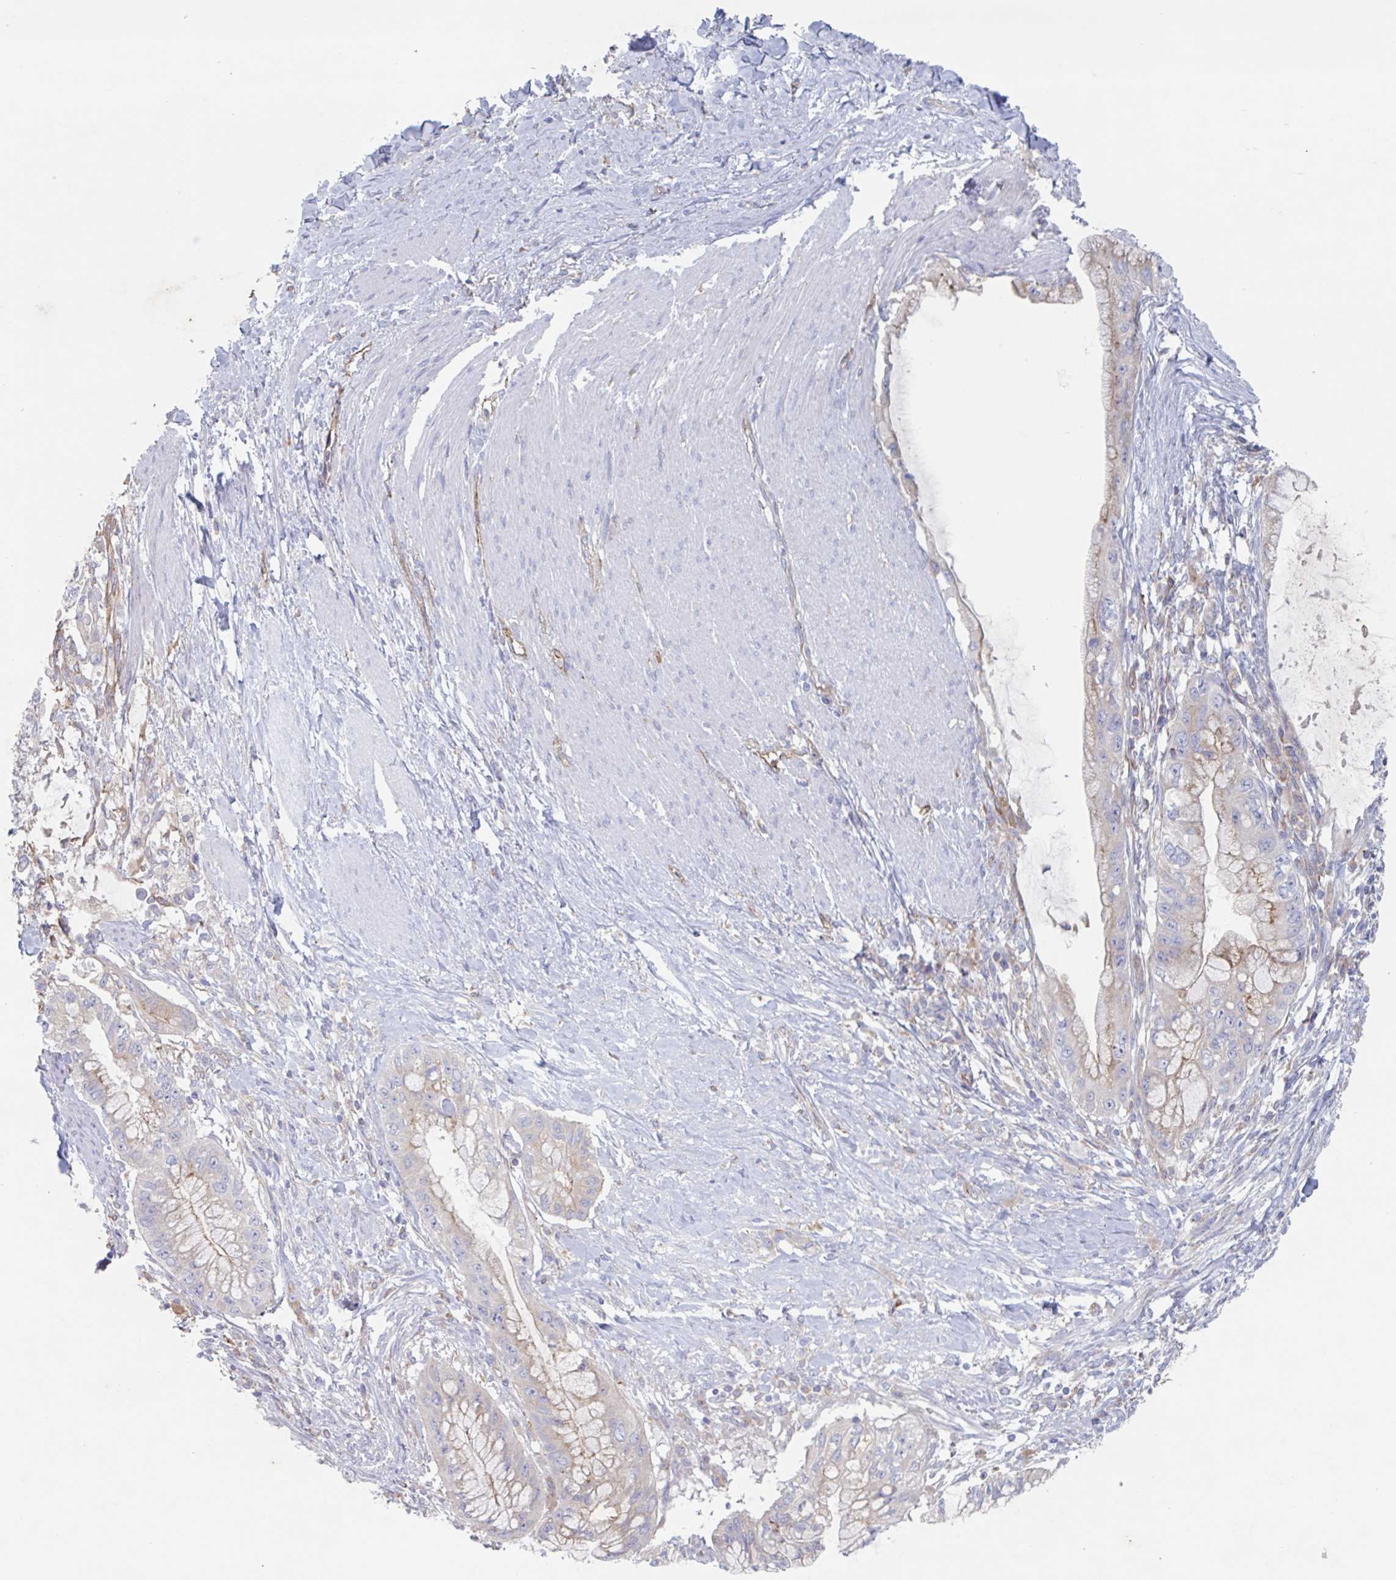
{"staining": {"intensity": "weak", "quantity": "25%-75%", "location": "cytoplasmic/membranous"}, "tissue": "pancreatic cancer", "cell_type": "Tumor cells", "image_type": "cancer", "snomed": [{"axis": "morphology", "description": "Adenocarcinoma, NOS"}, {"axis": "topography", "description": "Pancreas"}], "caption": "Pancreatic cancer stained with a protein marker demonstrates weak staining in tumor cells.", "gene": "MANBA", "patient": {"sex": "male", "age": 48}}